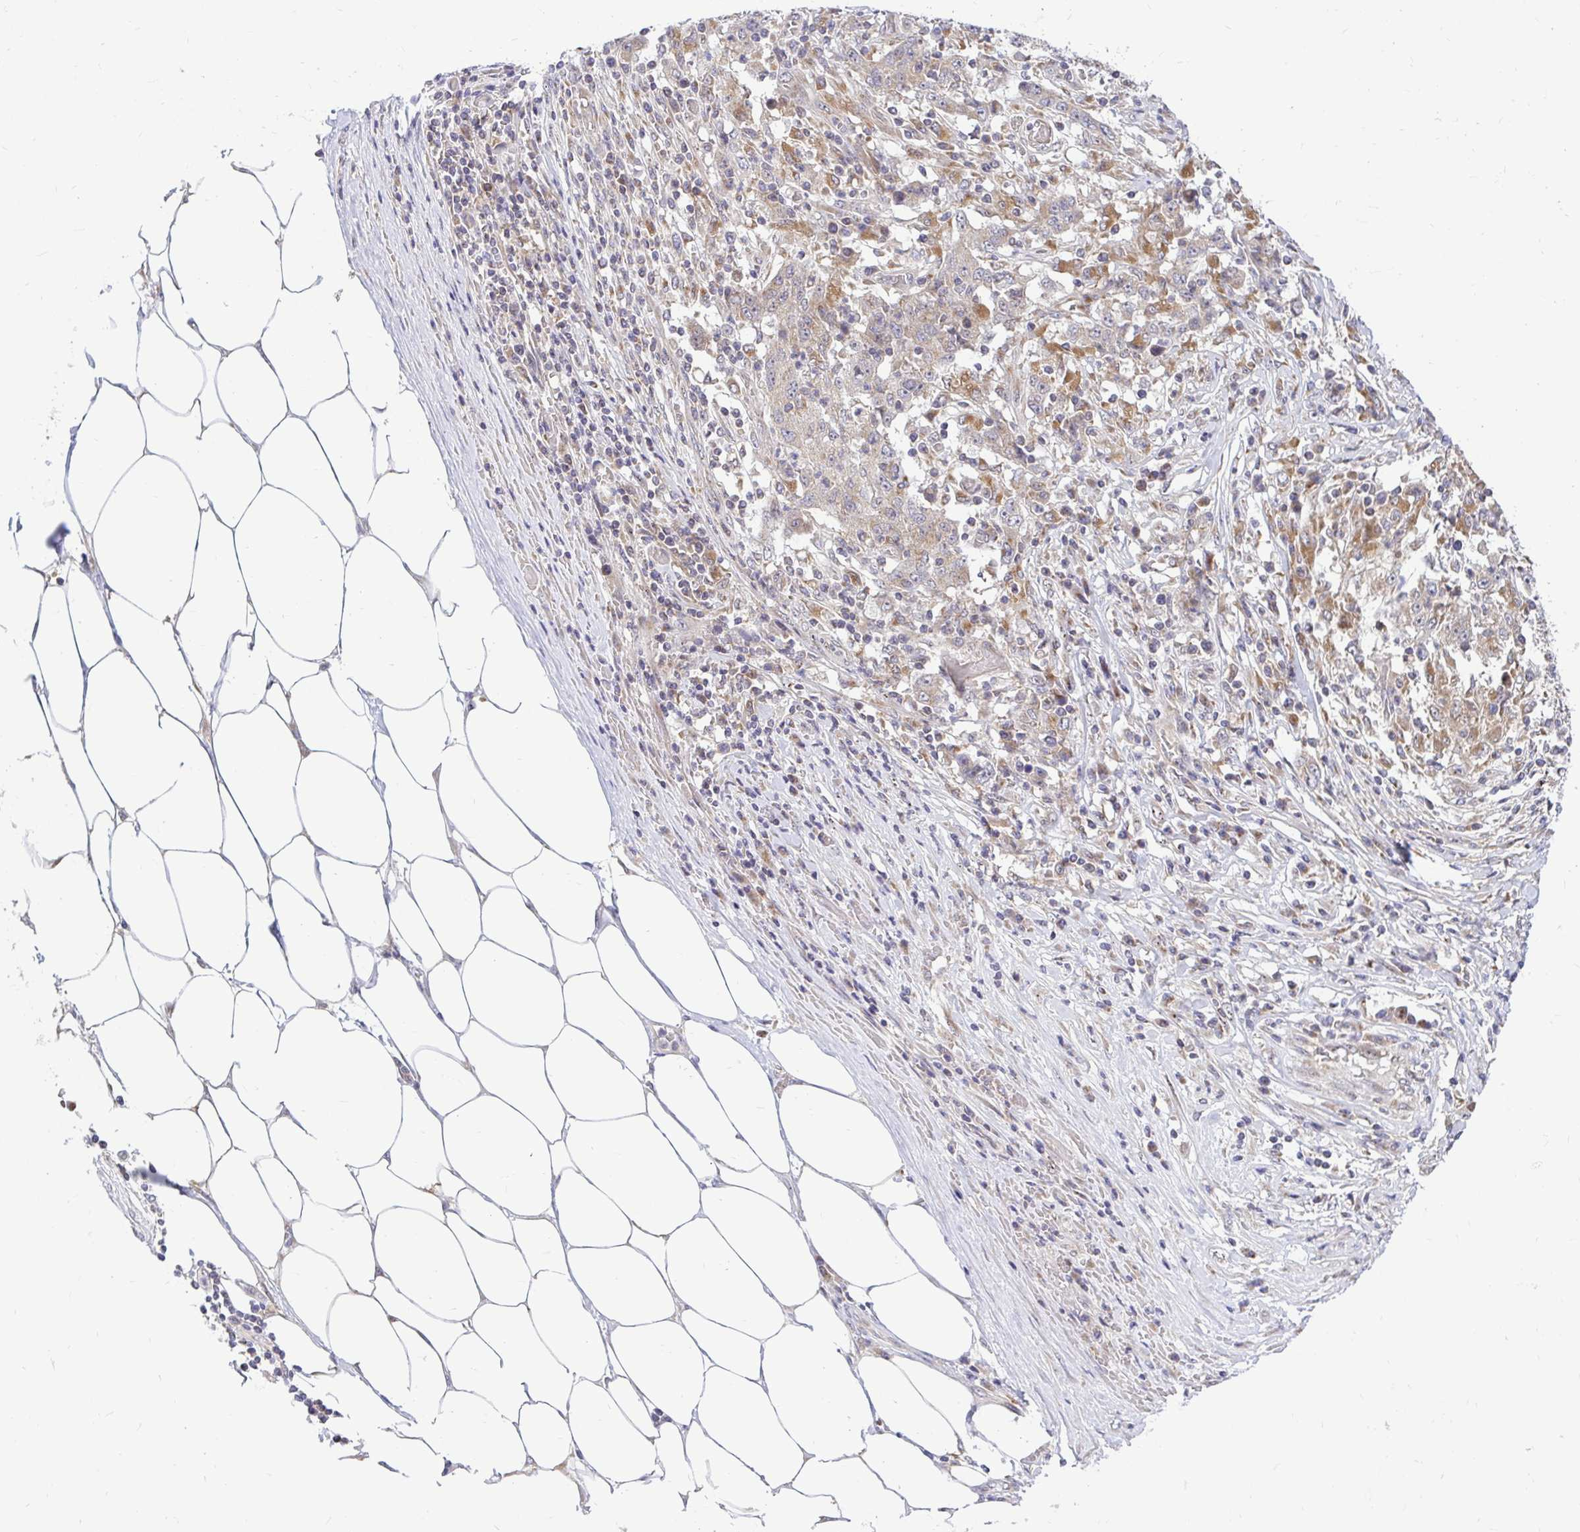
{"staining": {"intensity": "weak", "quantity": "25%-75%", "location": "cytoplasmic/membranous"}, "tissue": "stomach cancer", "cell_type": "Tumor cells", "image_type": "cancer", "snomed": [{"axis": "morphology", "description": "Adenocarcinoma, NOS"}, {"axis": "topography", "description": "Stomach"}], "caption": "Immunohistochemistry micrograph of neoplastic tissue: human adenocarcinoma (stomach) stained using immunohistochemistry (IHC) shows low levels of weak protein expression localized specifically in the cytoplasmic/membranous of tumor cells, appearing as a cytoplasmic/membranous brown color.", "gene": "VTI1B", "patient": {"sex": "male", "age": 59}}